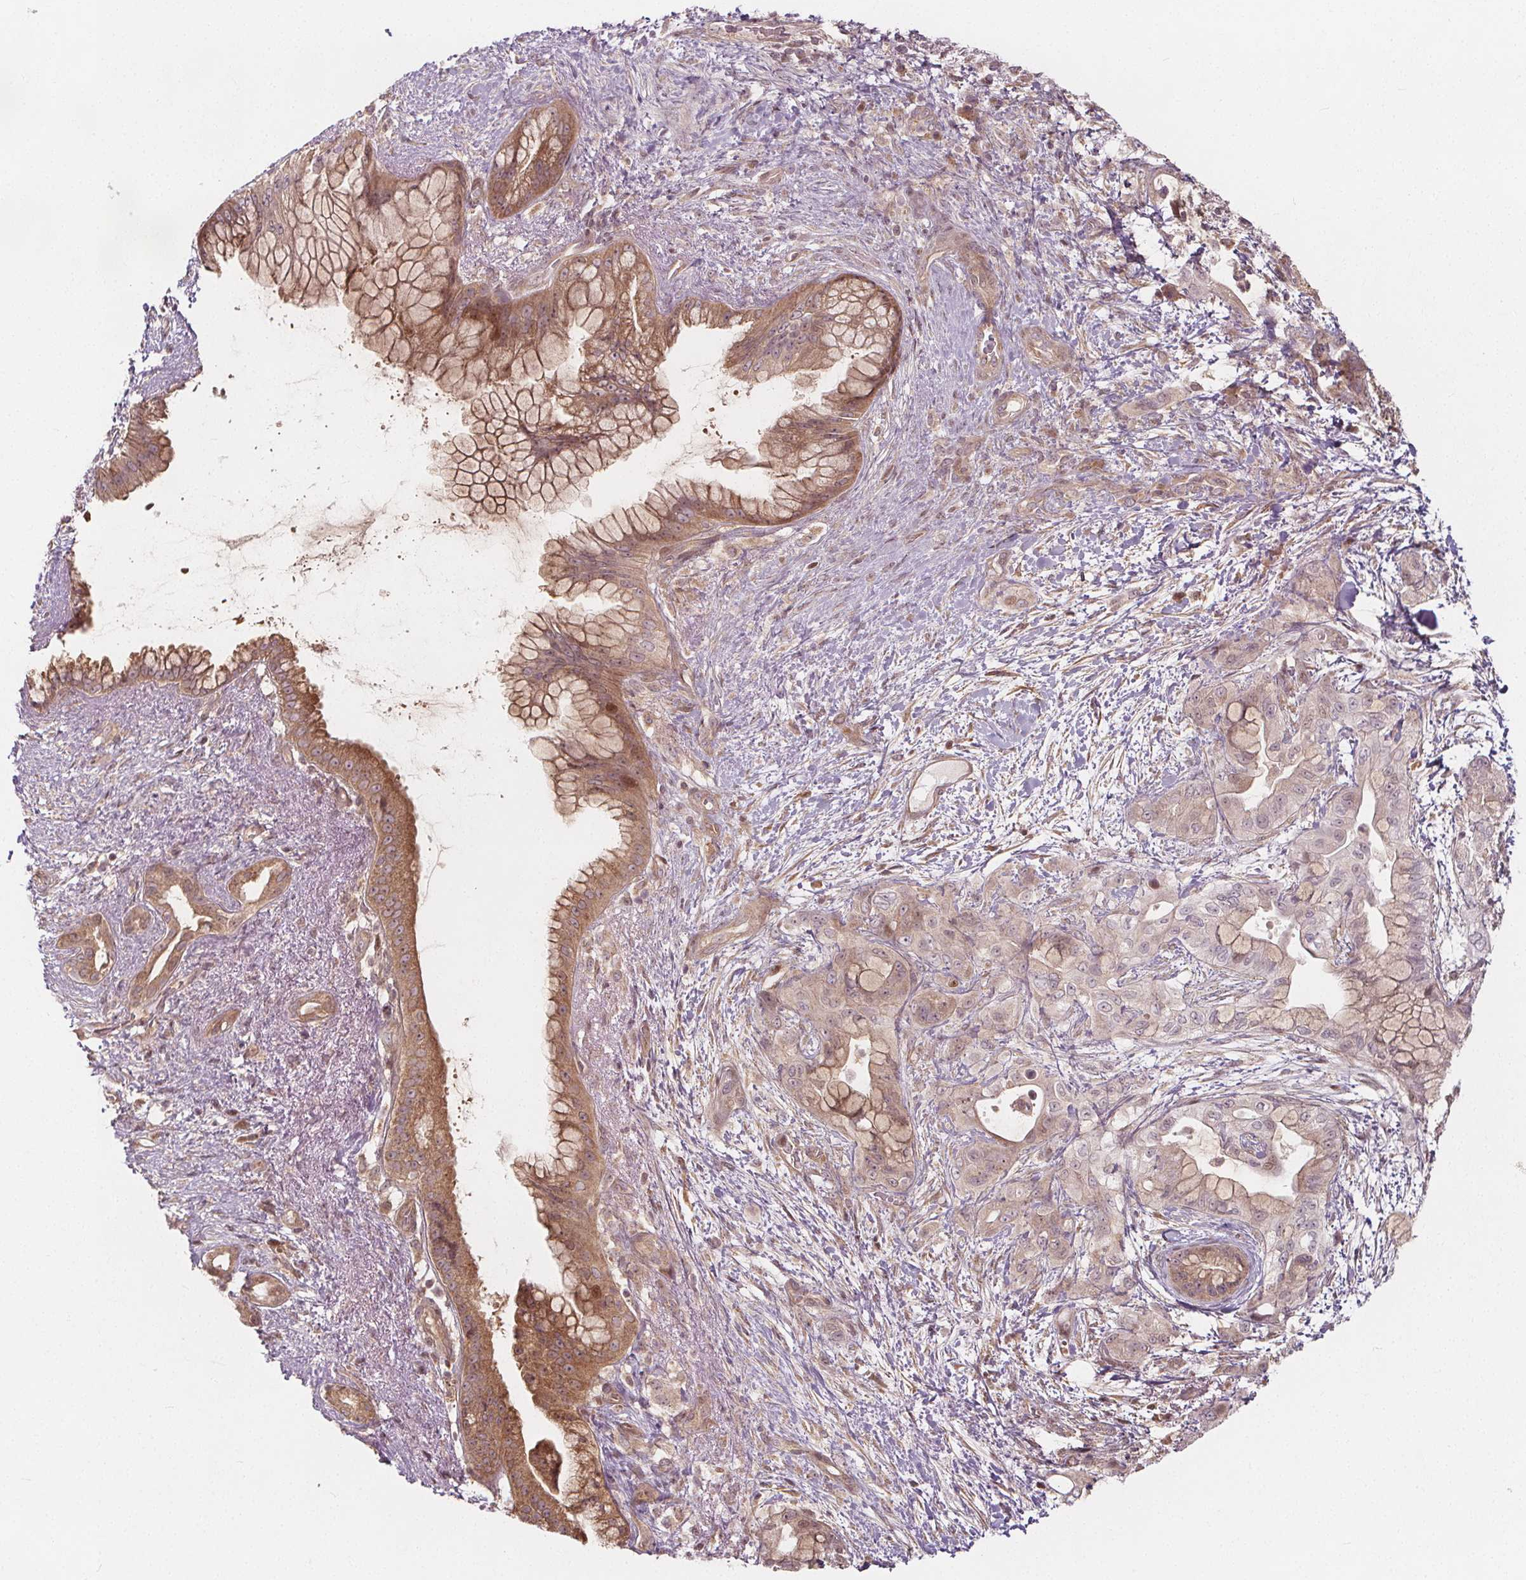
{"staining": {"intensity": "moderate", "quantity": "25%-75%", "location": "cytoplasmic/membranous,nuclear"}, "tissue": "pancreatic cancer", "cell_type": "Tumor cells", "image_type": "cancer", "snomed": [{"axis": "morphology", "description": "Adenocarcinoma, NOS"}, {"axis": "topography", "description": "Pancreas"}], "caption": "High-power microscopy captured an IHC photomicrograph of adenocarcinoma (pancreatic), revealing moderate cytoplasmic/membranous and nuclear positivity in approximately 25%-75% of tumor cells.", "gene": "AKT1S1", "patient": {"sex": "male", "age": 71}}